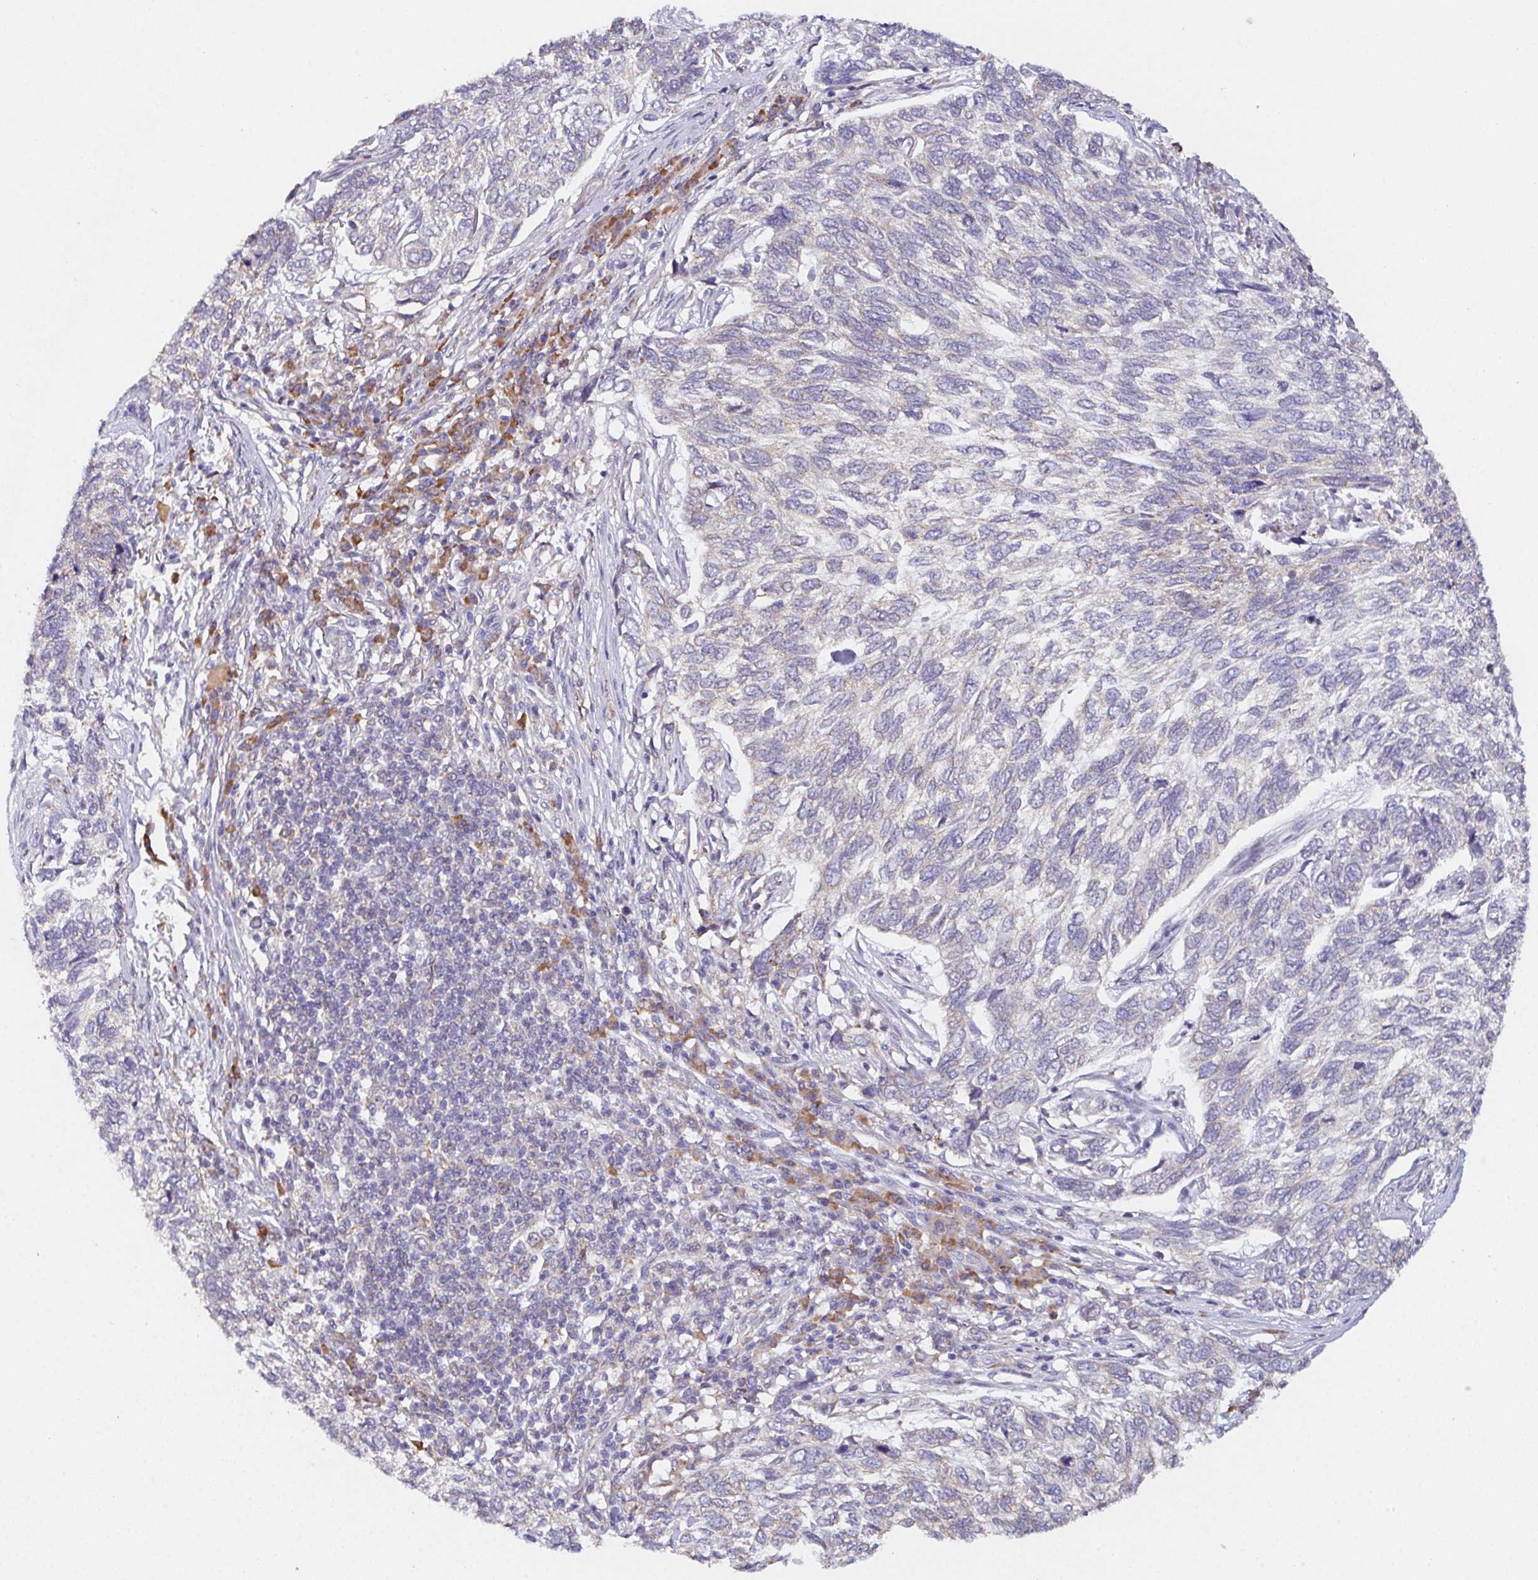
{"staining": {"intensity": "negative", "quantity": "none", "location": "none"}, "tissue": "skin cancer", "cell_type": "Tumor cells", "image_type": "cancer", "snomed": [{"axis": "morphology", "description": "Basal cell carcinoma"}, {"axis": "topography", "description": "Skin"}], "caption": "This is an immunohistochemistry (IHC) image of skin cancer (basal cell carcinoma). There is no expression in tumor cells.", "gene": "ADAM8", "patient": {"sex": "female", "age": 65}}